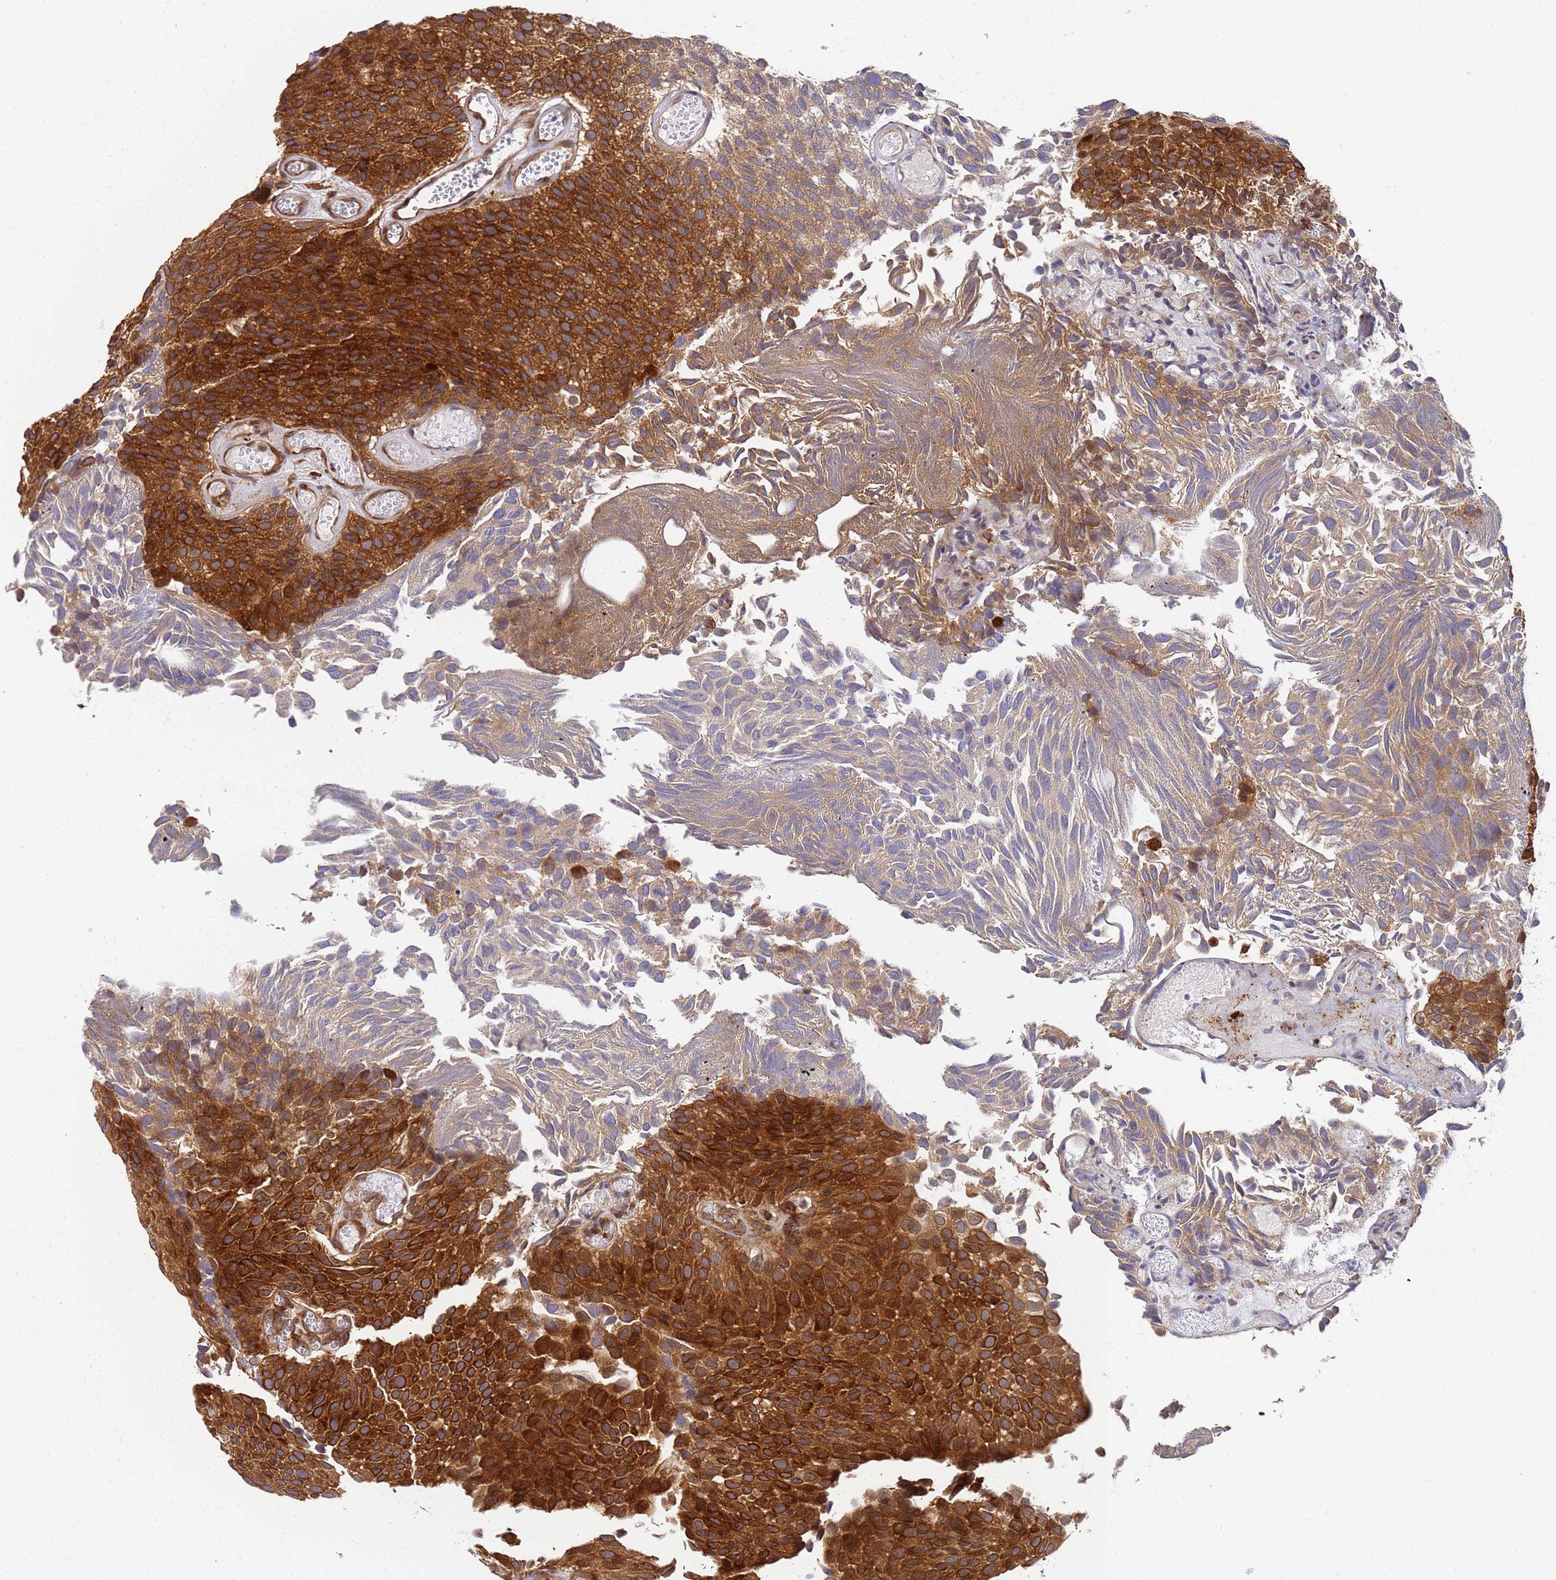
{"staining": {"intensity": "strong", "quantity": ">75%", "location": "cytoplasmic/membranous"}, "tissue": "urothelial cancer", "cell_type": "Tumor cells", "image_type": "cancer", "snomed": [{"axis": "morphology", "description": "Urothelial carcinoma, Low grade"}, {"axis": "topography", "description": "Urinary bladder"}], "caption": "A high amount of strong cytoplasmic/membranous positivity is identified in approximately >75% of tumor cells in low-grade urothelial carcinoma tissue.", "gene": "UNC93B1", "patient": {"sex": "male", "age": 89}}